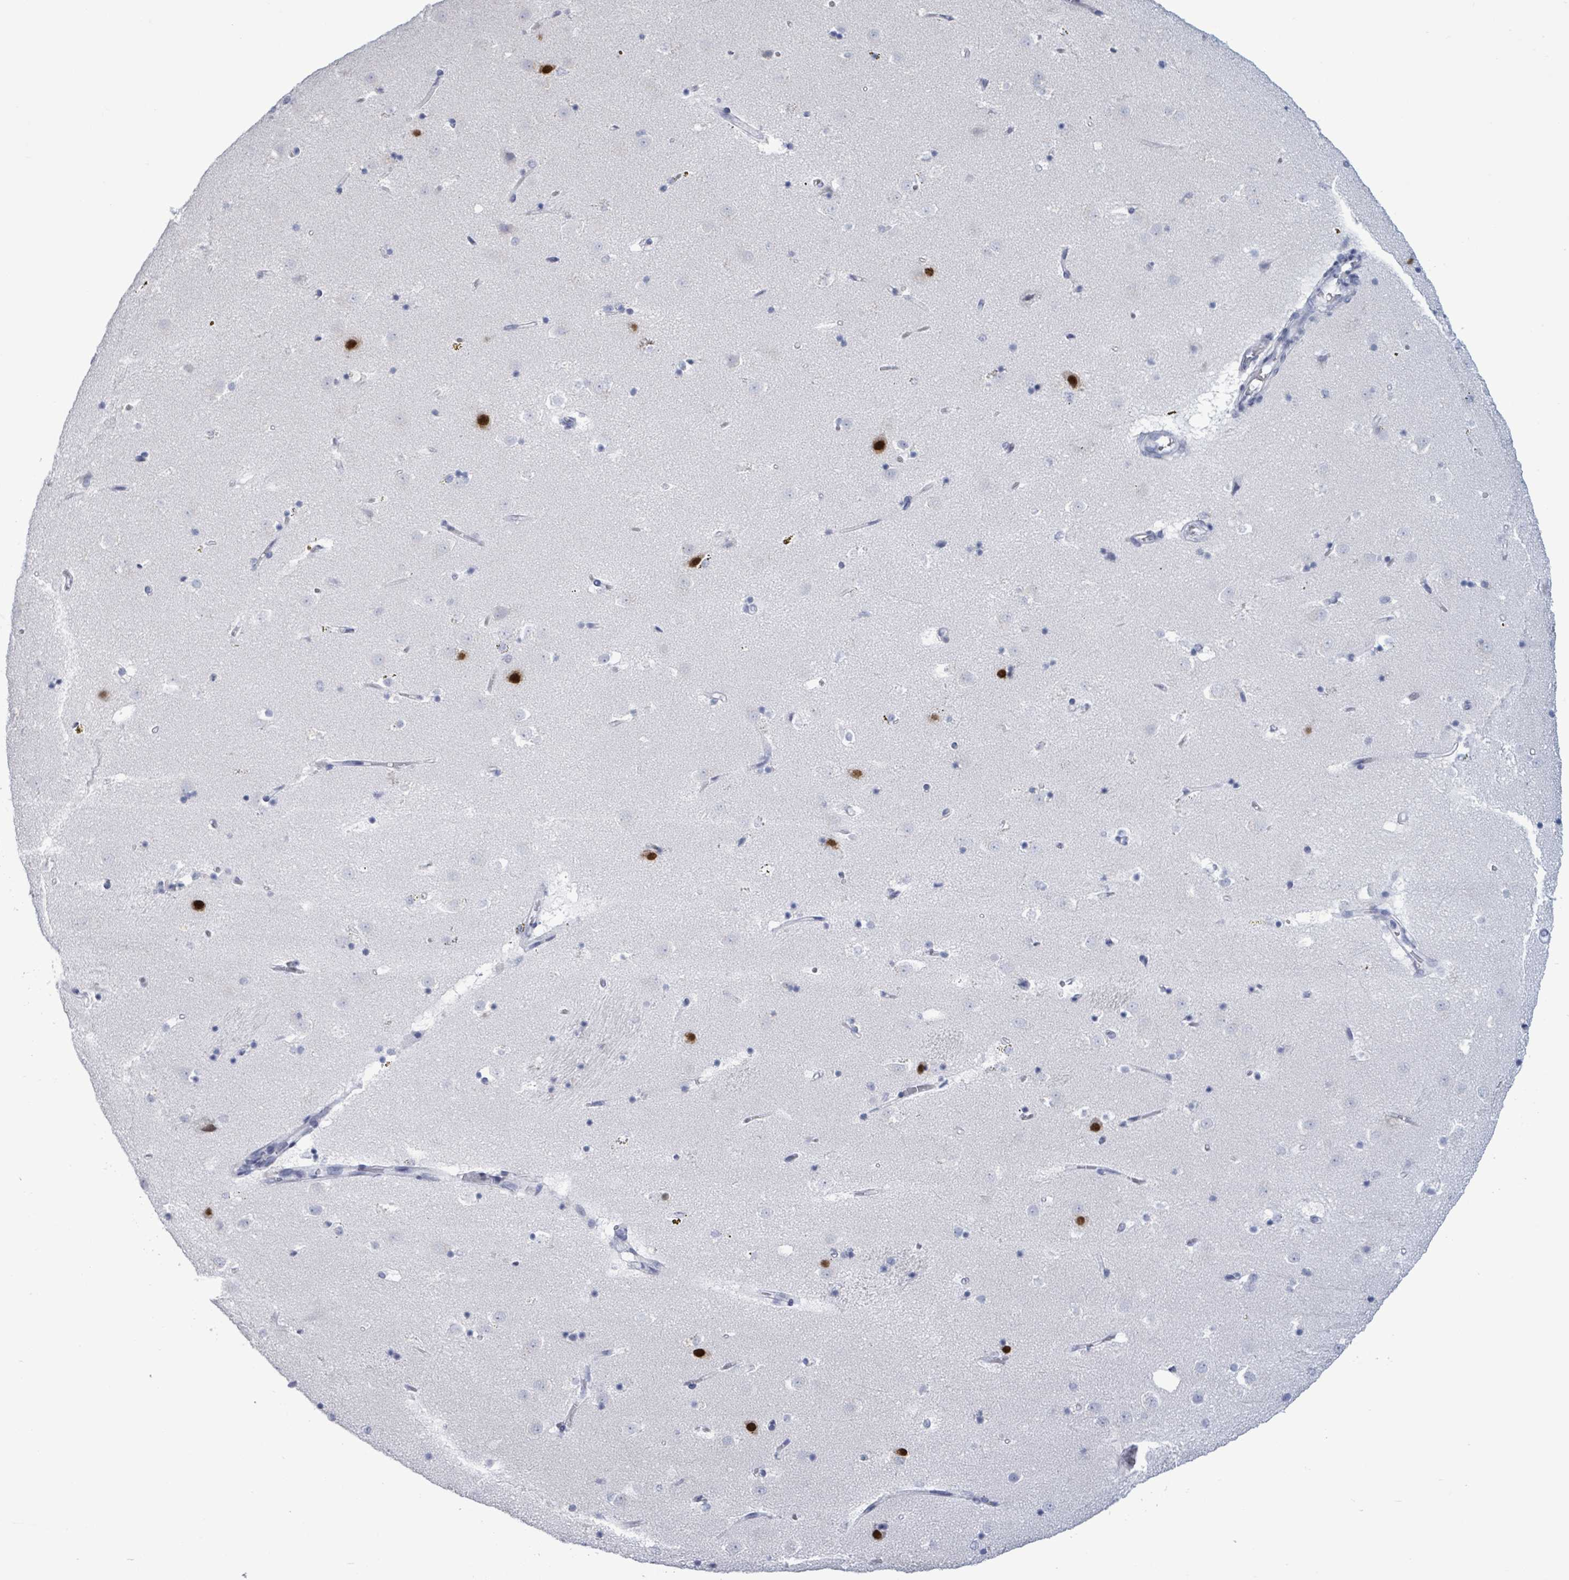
{"staining": {"intensity": "negative", "quantity": "none", "location": "none"}, "tissue": "caudate", "cell_type": "Glial cells", "image_type": "normal", "snomed": [{"axis": "morphology", "description": "Normal tissue, NOS"}, {"axis": "topography", "description": "Lateral ventricle wall"}], "caption": "Image shows no significant protein expression in glial cells of unremarkable caudate. (Stains: DAB (3,3'-diaminobenzidine) IHC with hematoxylin counter stain, Microscopy: brightfield microscopy at high magnification).", "gene": "NKX2", "patient": {"sex": "male", "age": 58}}